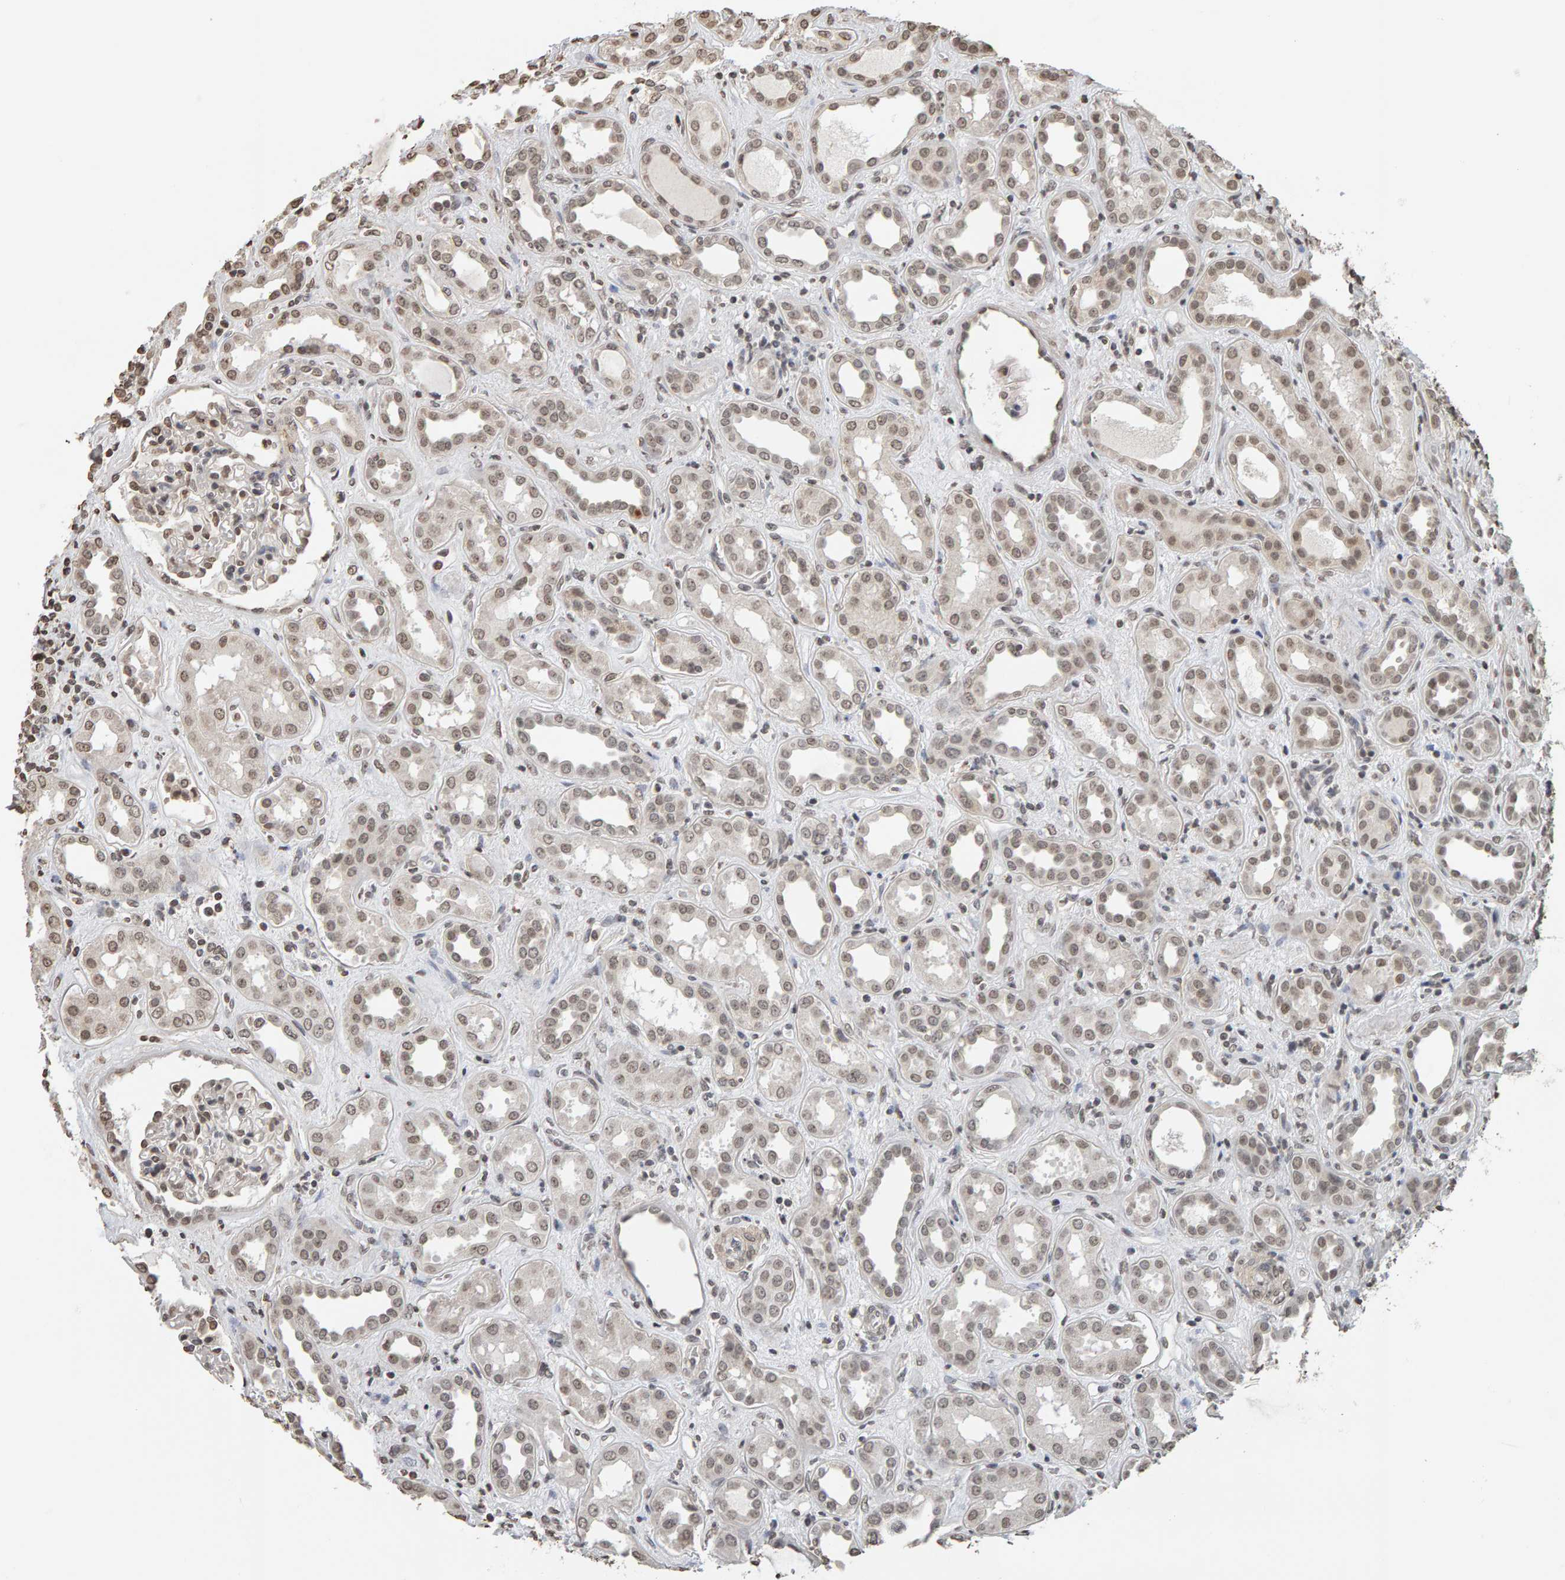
{"staining": {"intensity": "moderate", "quantity": "25%-75%", "location": "nuclear"}, "tissue": "kidney", "cell_type": "Cells in glomeruli", "image_type": "normal", "snomed": [{"axis": "morphology", "description": "Normal tissue, NOS"}, {"axis": "topography", "description": "Kidney"}], "caption": "Immunohistochemistry photomicrograph of benign human kidney stained for a protein (brown), which displays medium levels of moderate nuclear staining in approximately 25%-75% of cells in glomeruli.", "gene": "AFF4", "patient": {"sex": "male", "age": 59}}